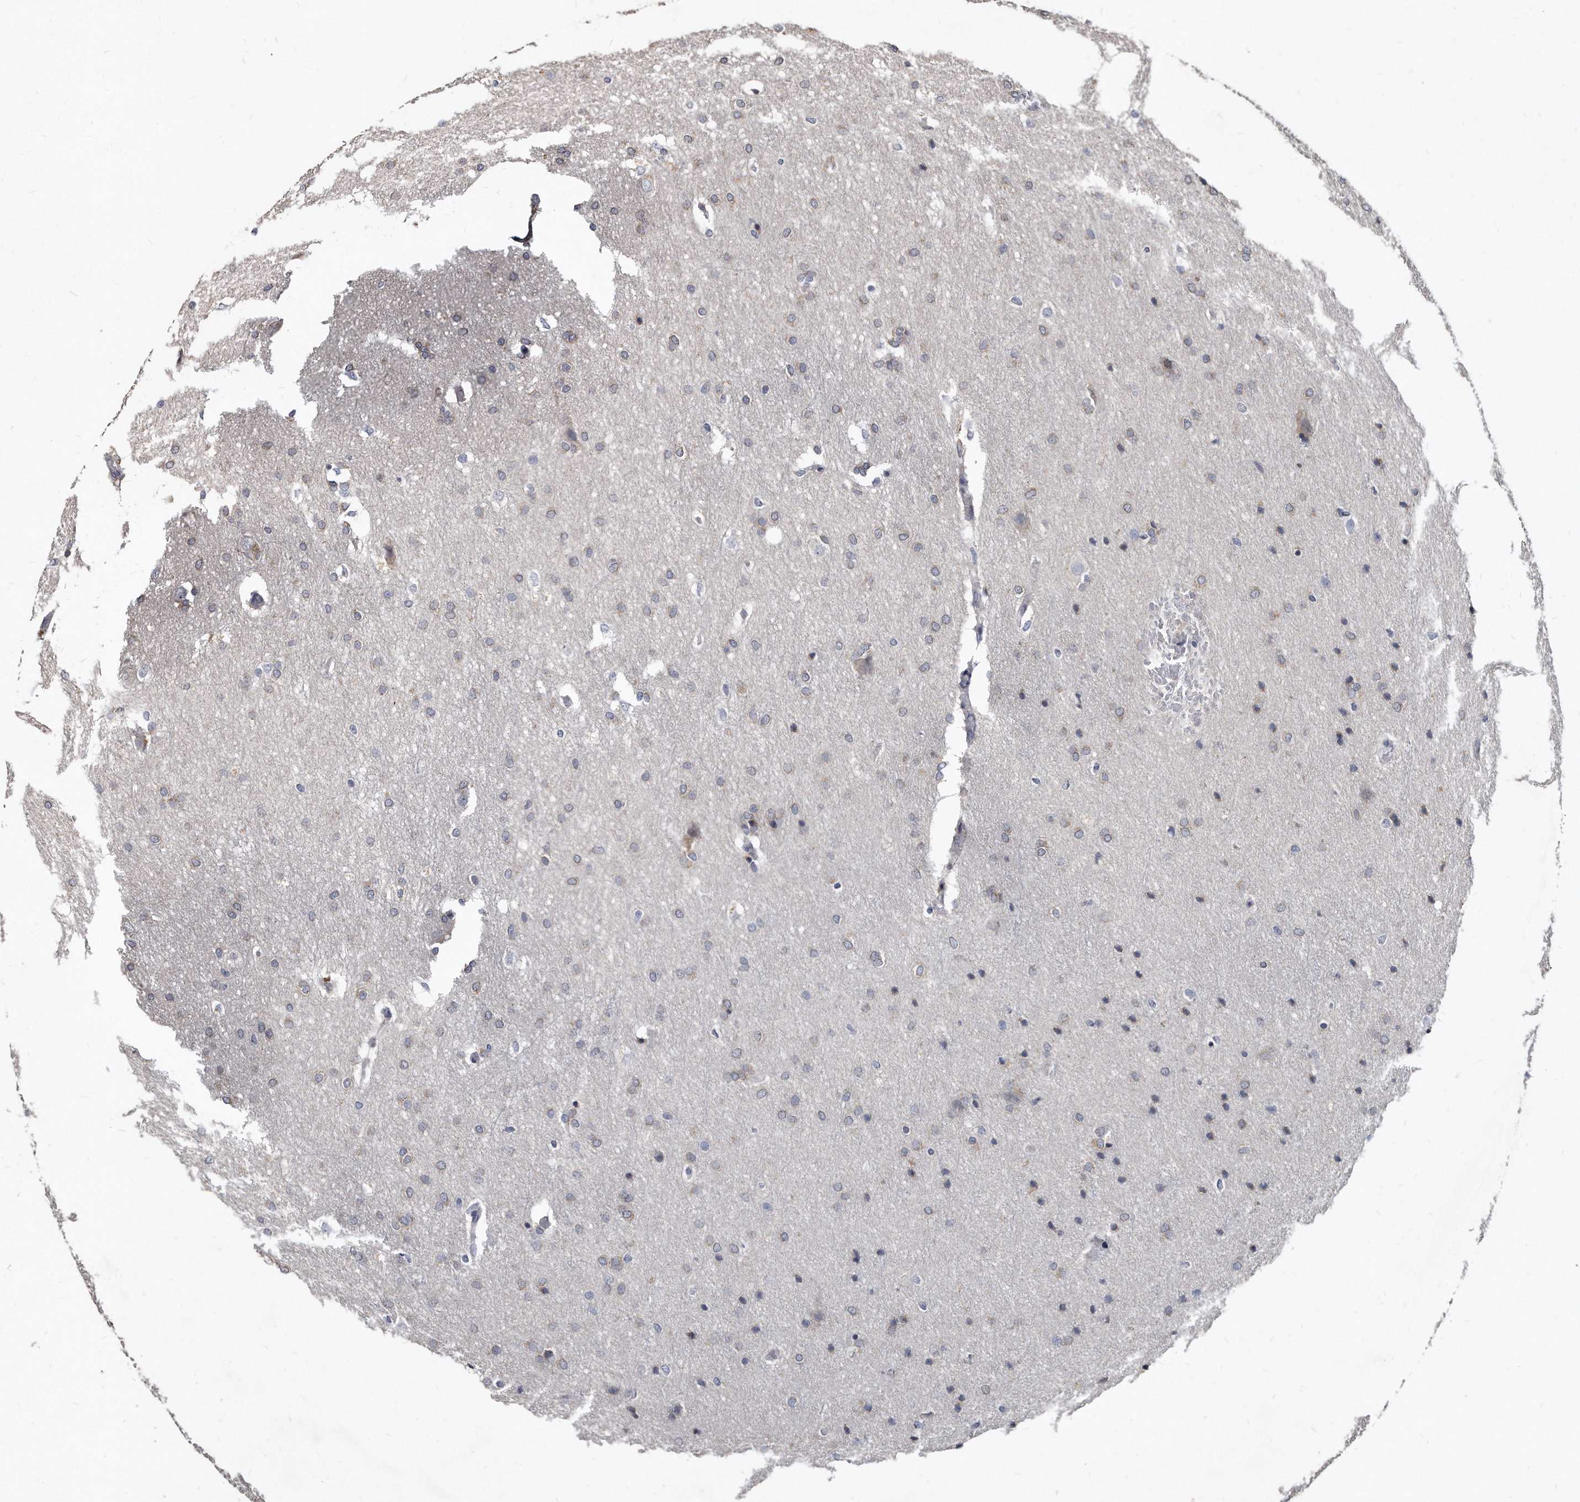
{"staining": {"intensity": "negative", "quantity": "none", "location": "none"}, "tissue": "glioma", "cell_type": "Tumor cells", "image_type": "cancer", "snomed": [{"axis": "morphology", "description": "Glioma, malignant, Low grade"}, {"axis": "topography", "description": "Brain"}], "caption": "Immunohistochemistry photomicrograph of neoplastic tissue: low-grade glioma (malignant) stained with DAB (3,3'-diaminobenzidine) displays no significant protein positivity in tumor cells.", "gene": "KLHDC3", "patient": {"sex": "female", "age": 37}}